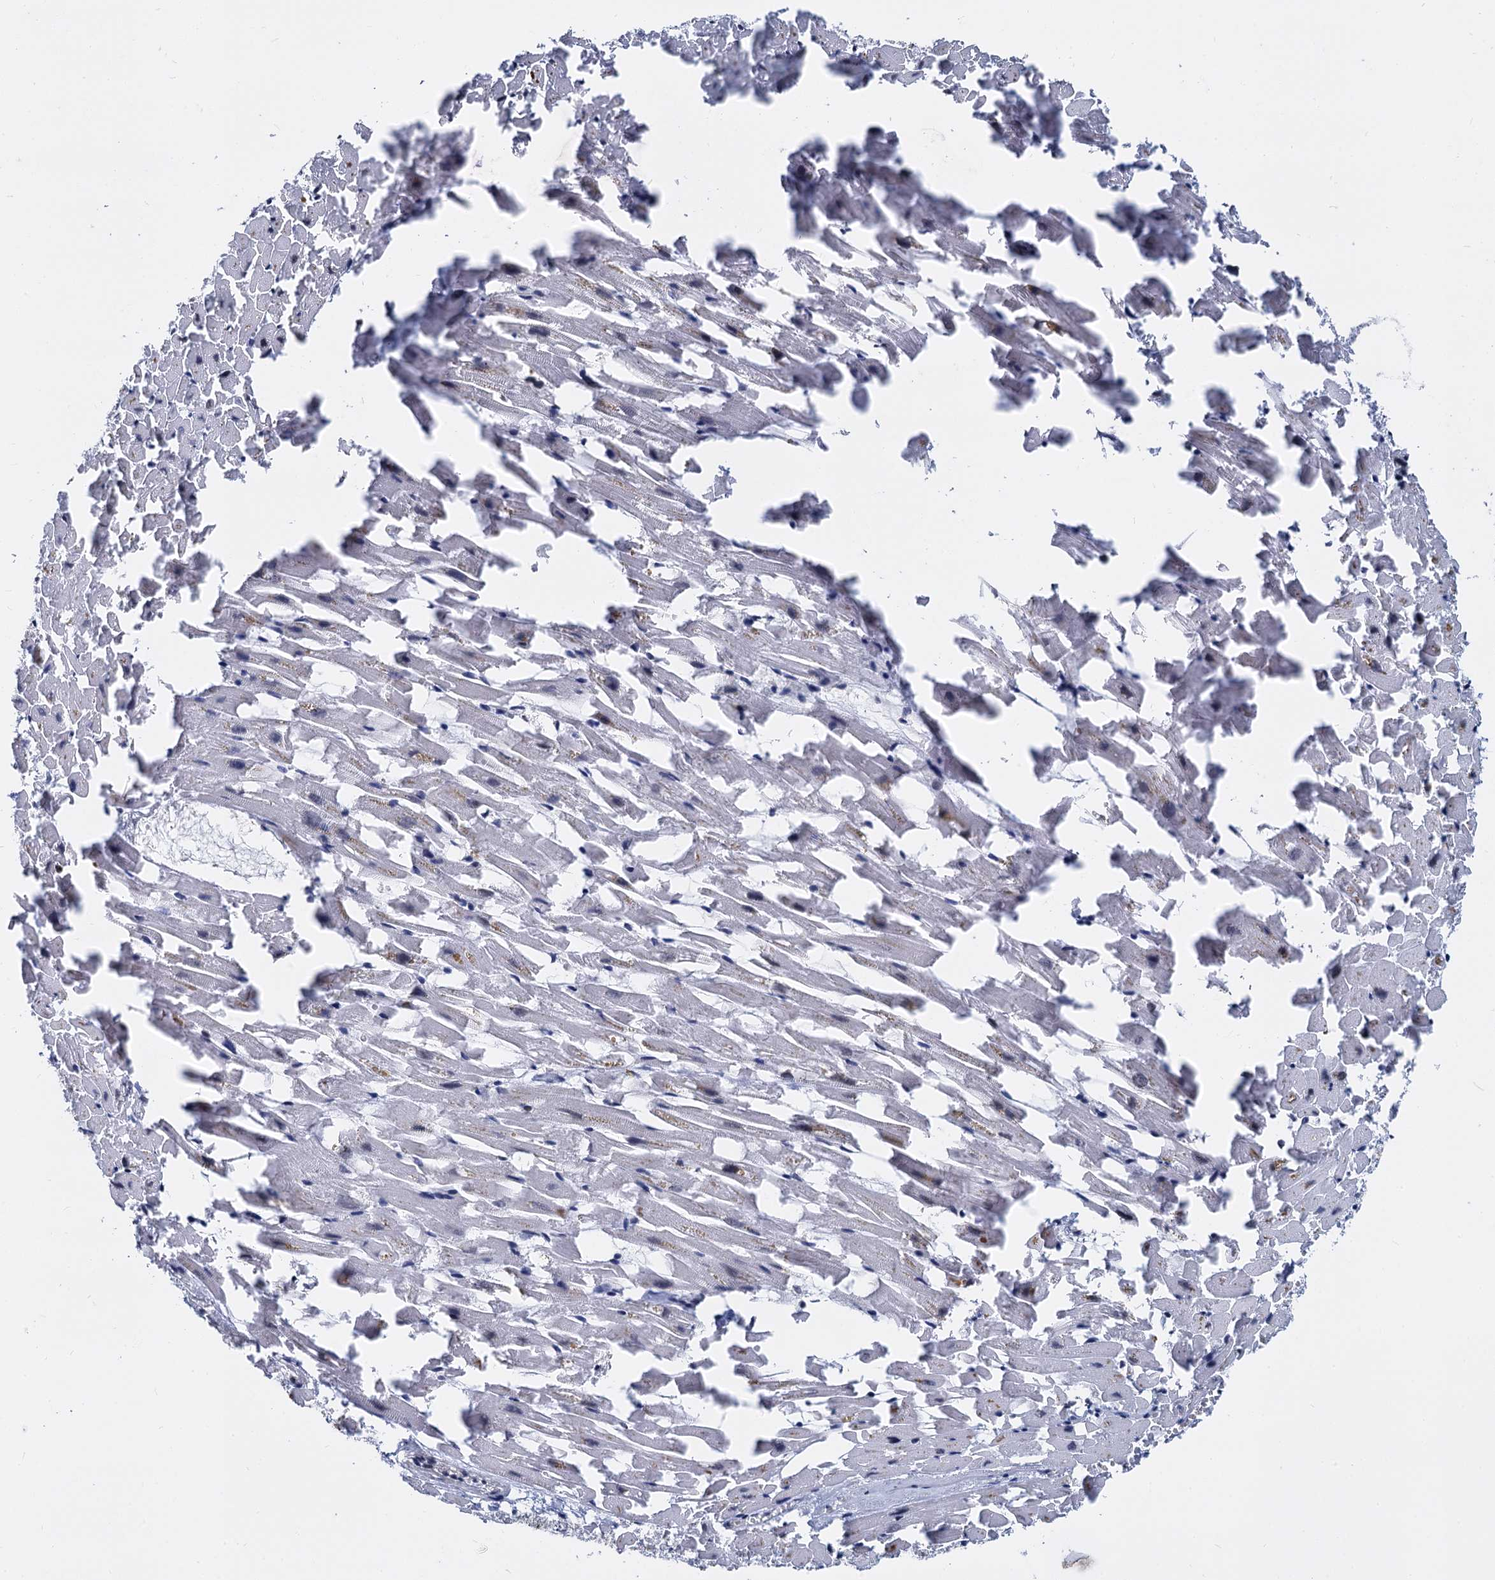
{"staining": {"intensity": "strong", "quantity": "25%-75%", "location": "nuclear"}, "tissue": "heart muscle", "cell_type": "Cardiomyocytes", "image_type": "normal", "snomed": [{"axis": "morphology", "description": "Normal tissue, NOS"}, {"axis": "topography", "description": "Heart"}], "caption": "Human heart muscle stained with a brown dye demonstrates strong nuclear positive positivity in approximately 25%-75% of cardiomyocytes.", "gene": "CMAS", "patient": {"sex": "female", "age": 64}}